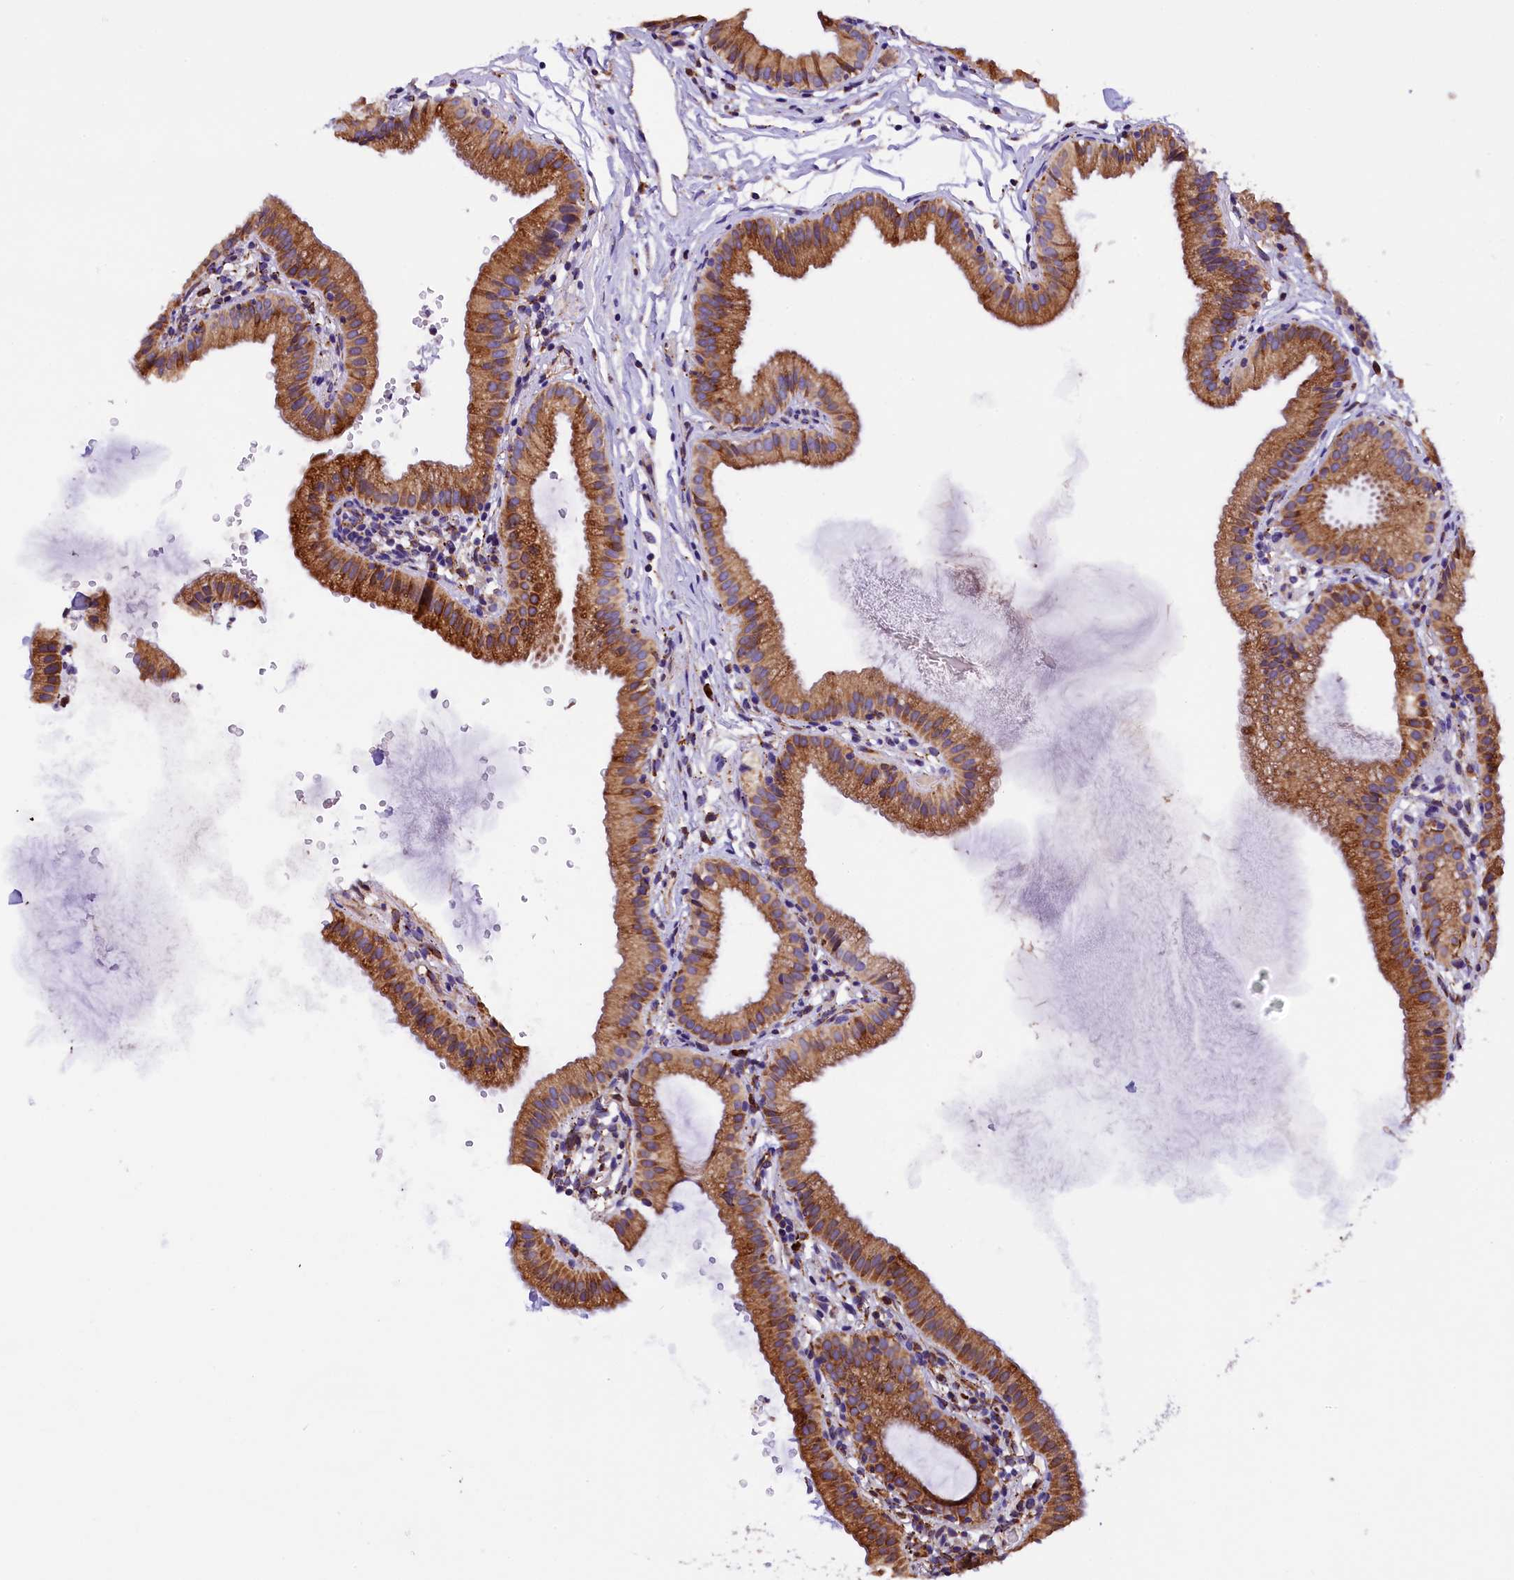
{"staining": {"intensity": "strong", "quantity": ">75%", "location": "cytoplasmic/membranous"}, "tissue": "gallbladder", "cell_type": "Glandular cells", "image_type": "normal", "snomed": [{"axis": "morphology", "description": "Normal tissue, NOS"}, {"axis": "topography", "description": "Gallbladder"}], "caption": "Immunohistochemistry image of benign gallbladder: human gallbladder stained using immunohistochemistry displays high levels of strong protein expression localized specifically in the cytoplasmic/membranous of glandular cells, appearing as a cytoplasmic/membranous brown color.", "gene": "CAPS2", "patient": {"sex": "female", "age": 46}}